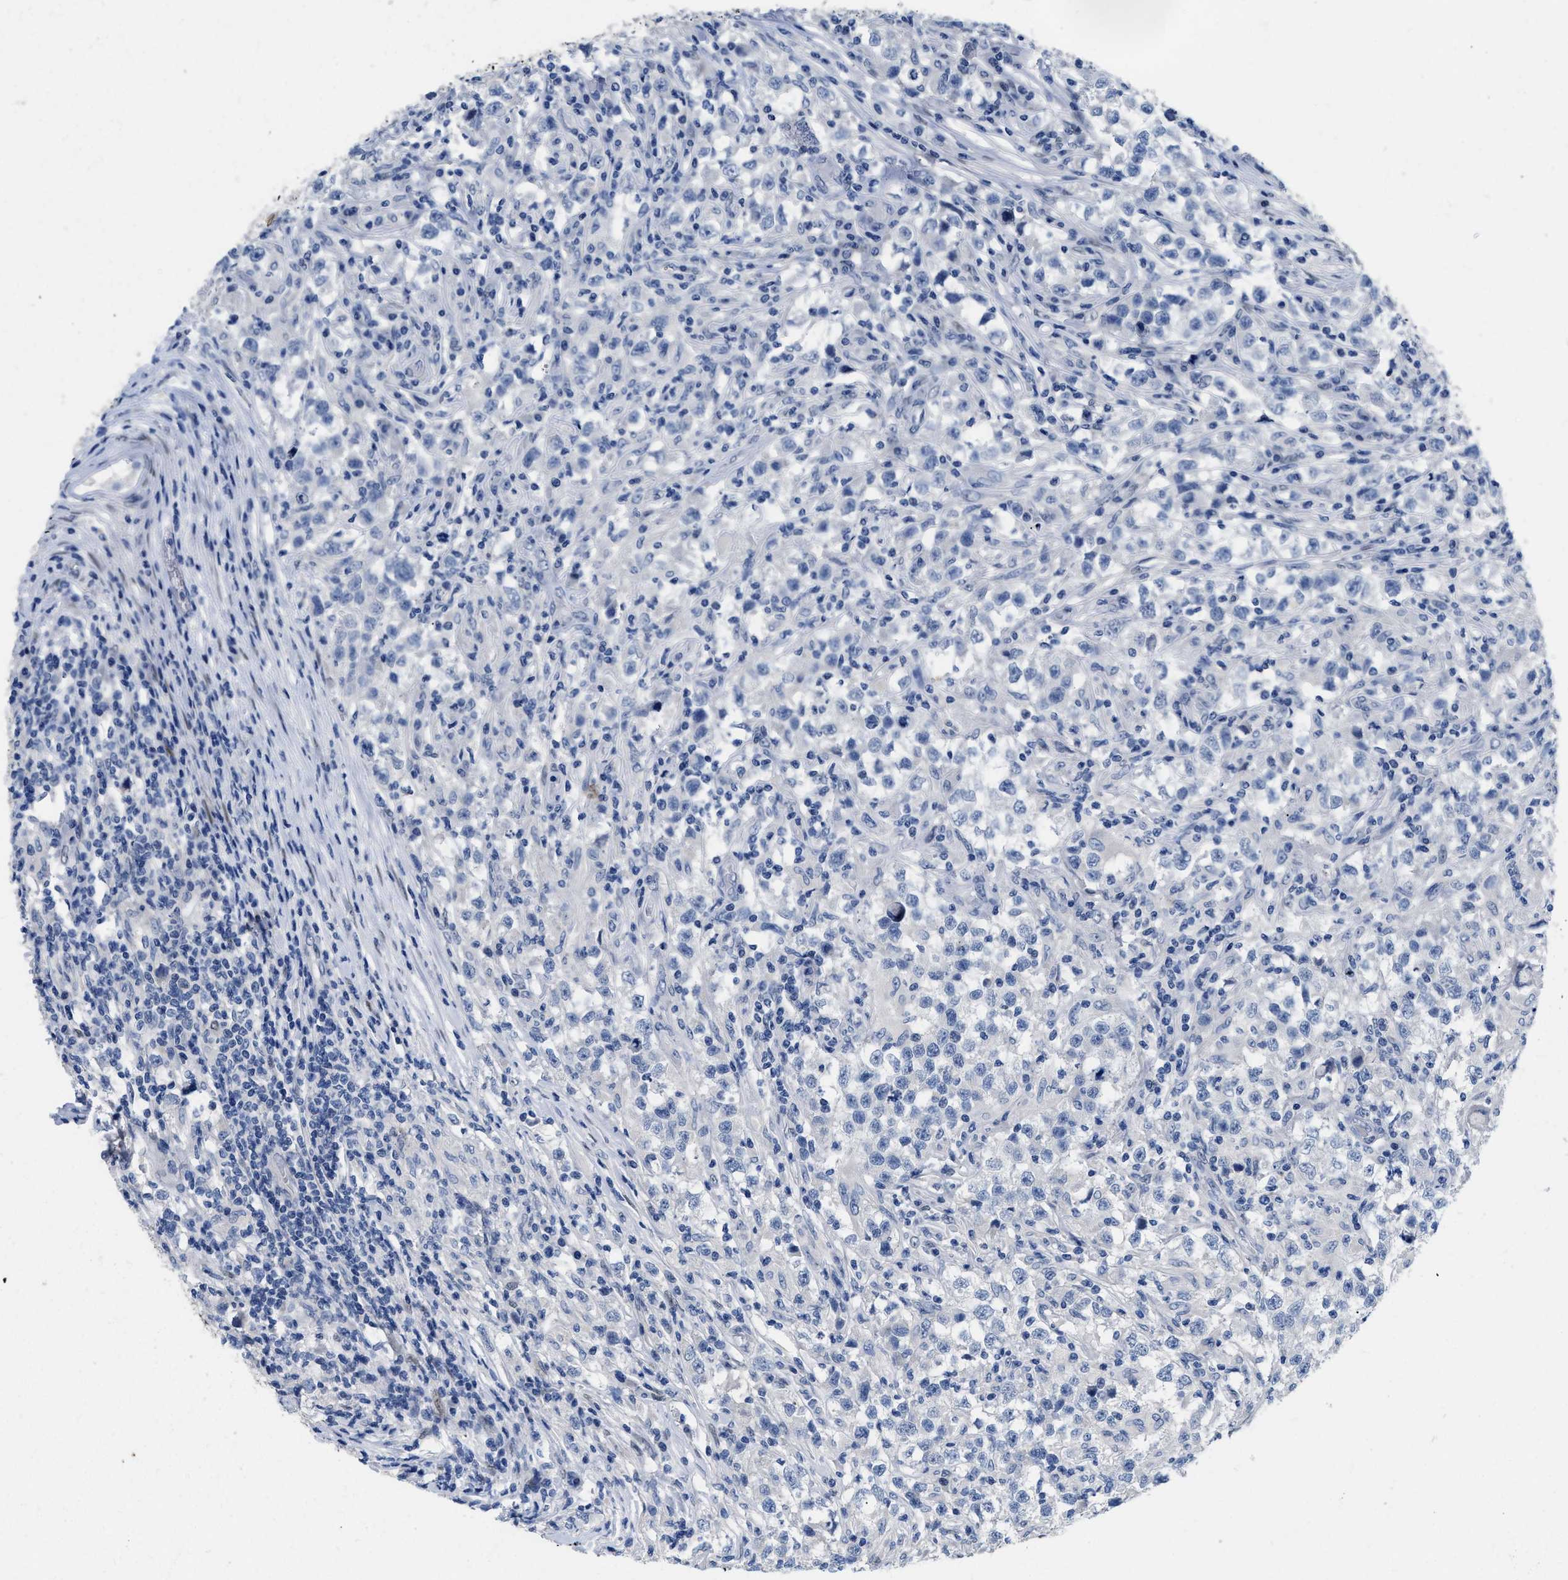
{"staining": {"intensity": "negative", "quantity": "none", "location": "none"}, "tissue": "testis cancer", "cell_type": "Tumor cells", "image_type": "cancer", "snomed": [{"axis": "morphology", "description": "Carcinoma, Embryonal, NOS"}, {"axis": "topography", "description": "Testis"}], "caption": "Immunohistochemistry image of embryonal carcinoma (testis) stained for a protein (brown), which reveals no staining in tumor cells.", "gene": "NFIX", "patient": {"sex": "male", "age": 21}}